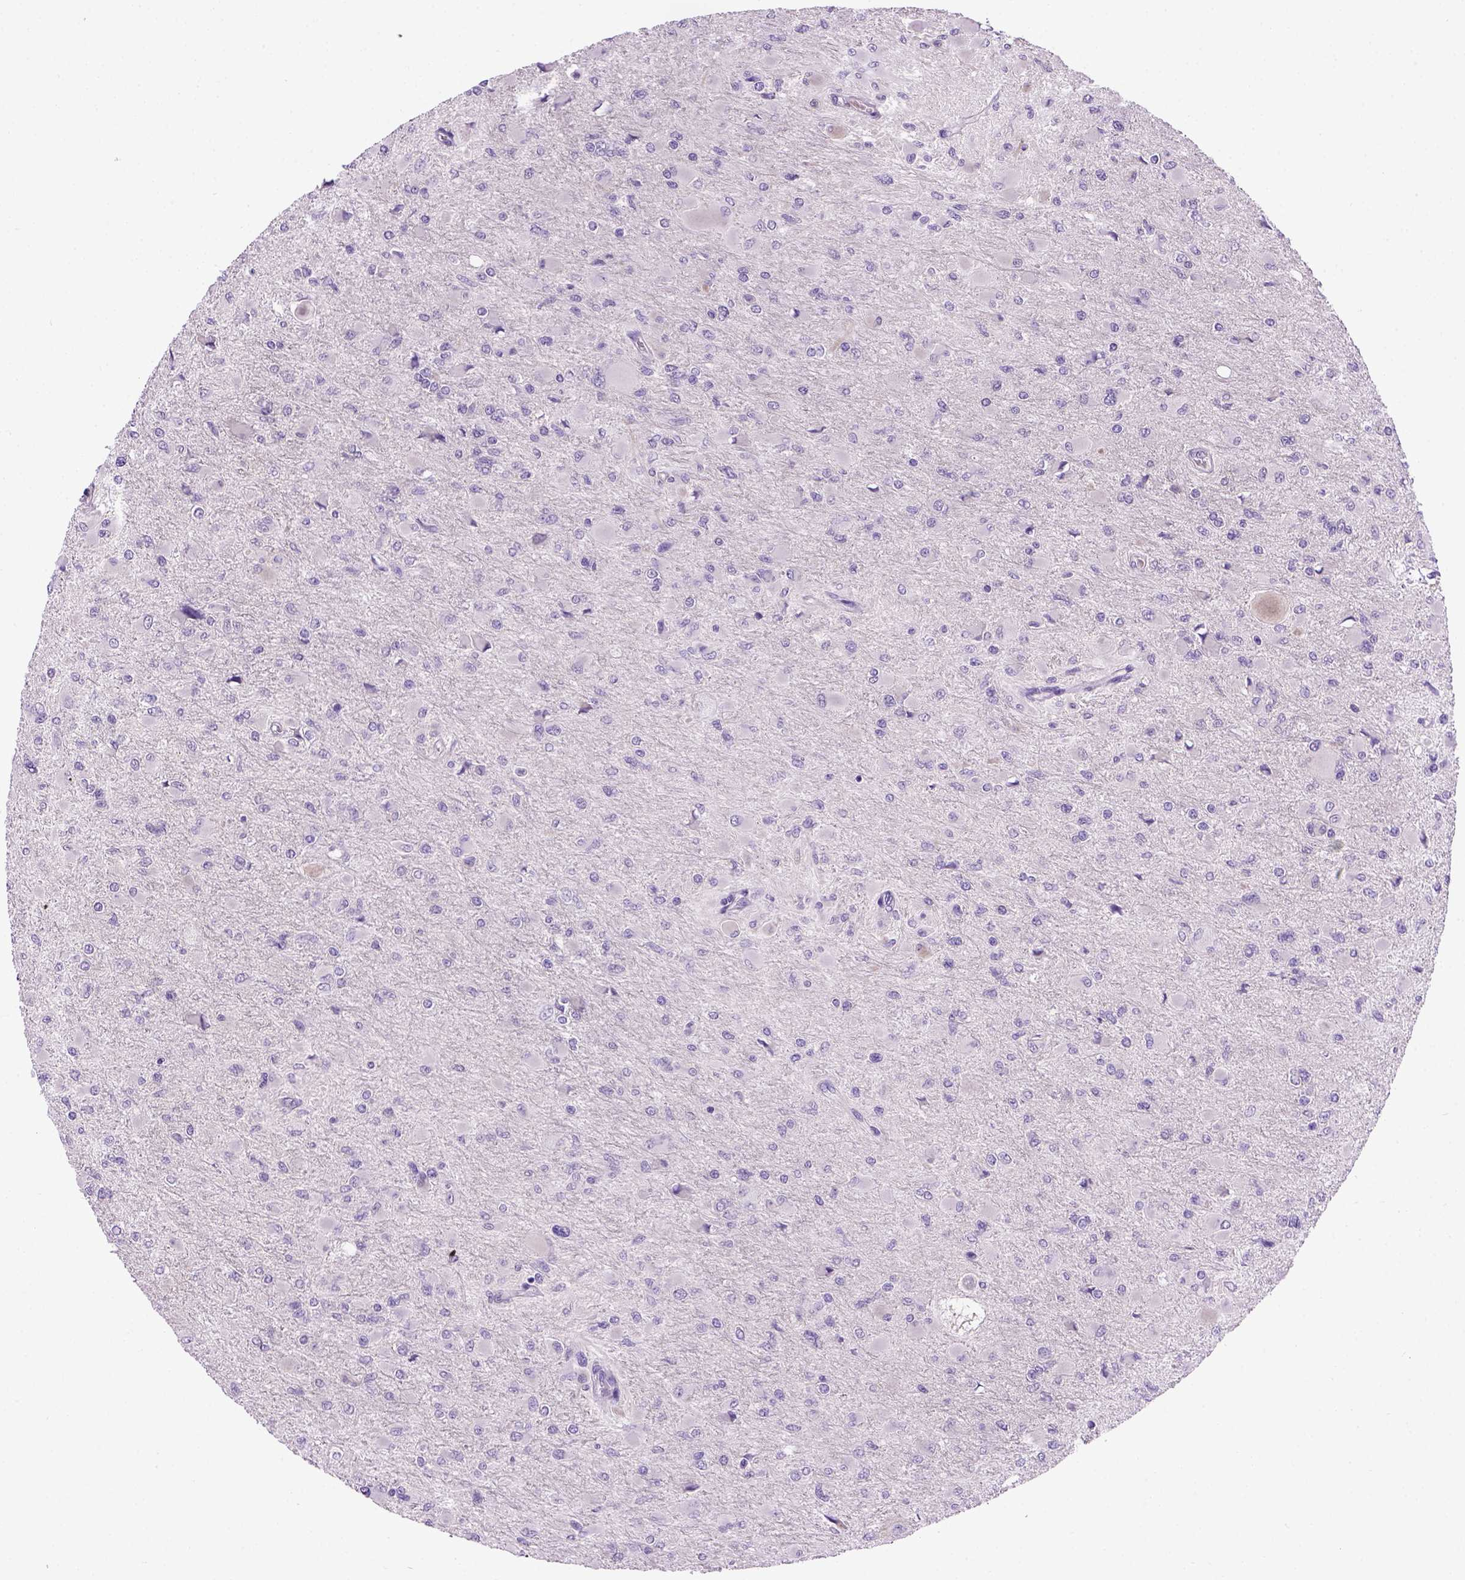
{"staining": {"intensity": "negative", "quantity": "none", "location": "none"}, "tissue": "glioma", "cell_type": "Tumor cells", "image_type": "cancer", "snomed": [{"axis": "morphology", "description": "Glioma, malignant, High grade"}, {"axis": "topography", "description": "Cerebral cortex"}], "caption": "Histopathology image shows no protein positivity in tumor cells of high-grade glioma (malignant) tissue.", "gene": "CDH1", "patient": {"sex": "female", "age": 36}}